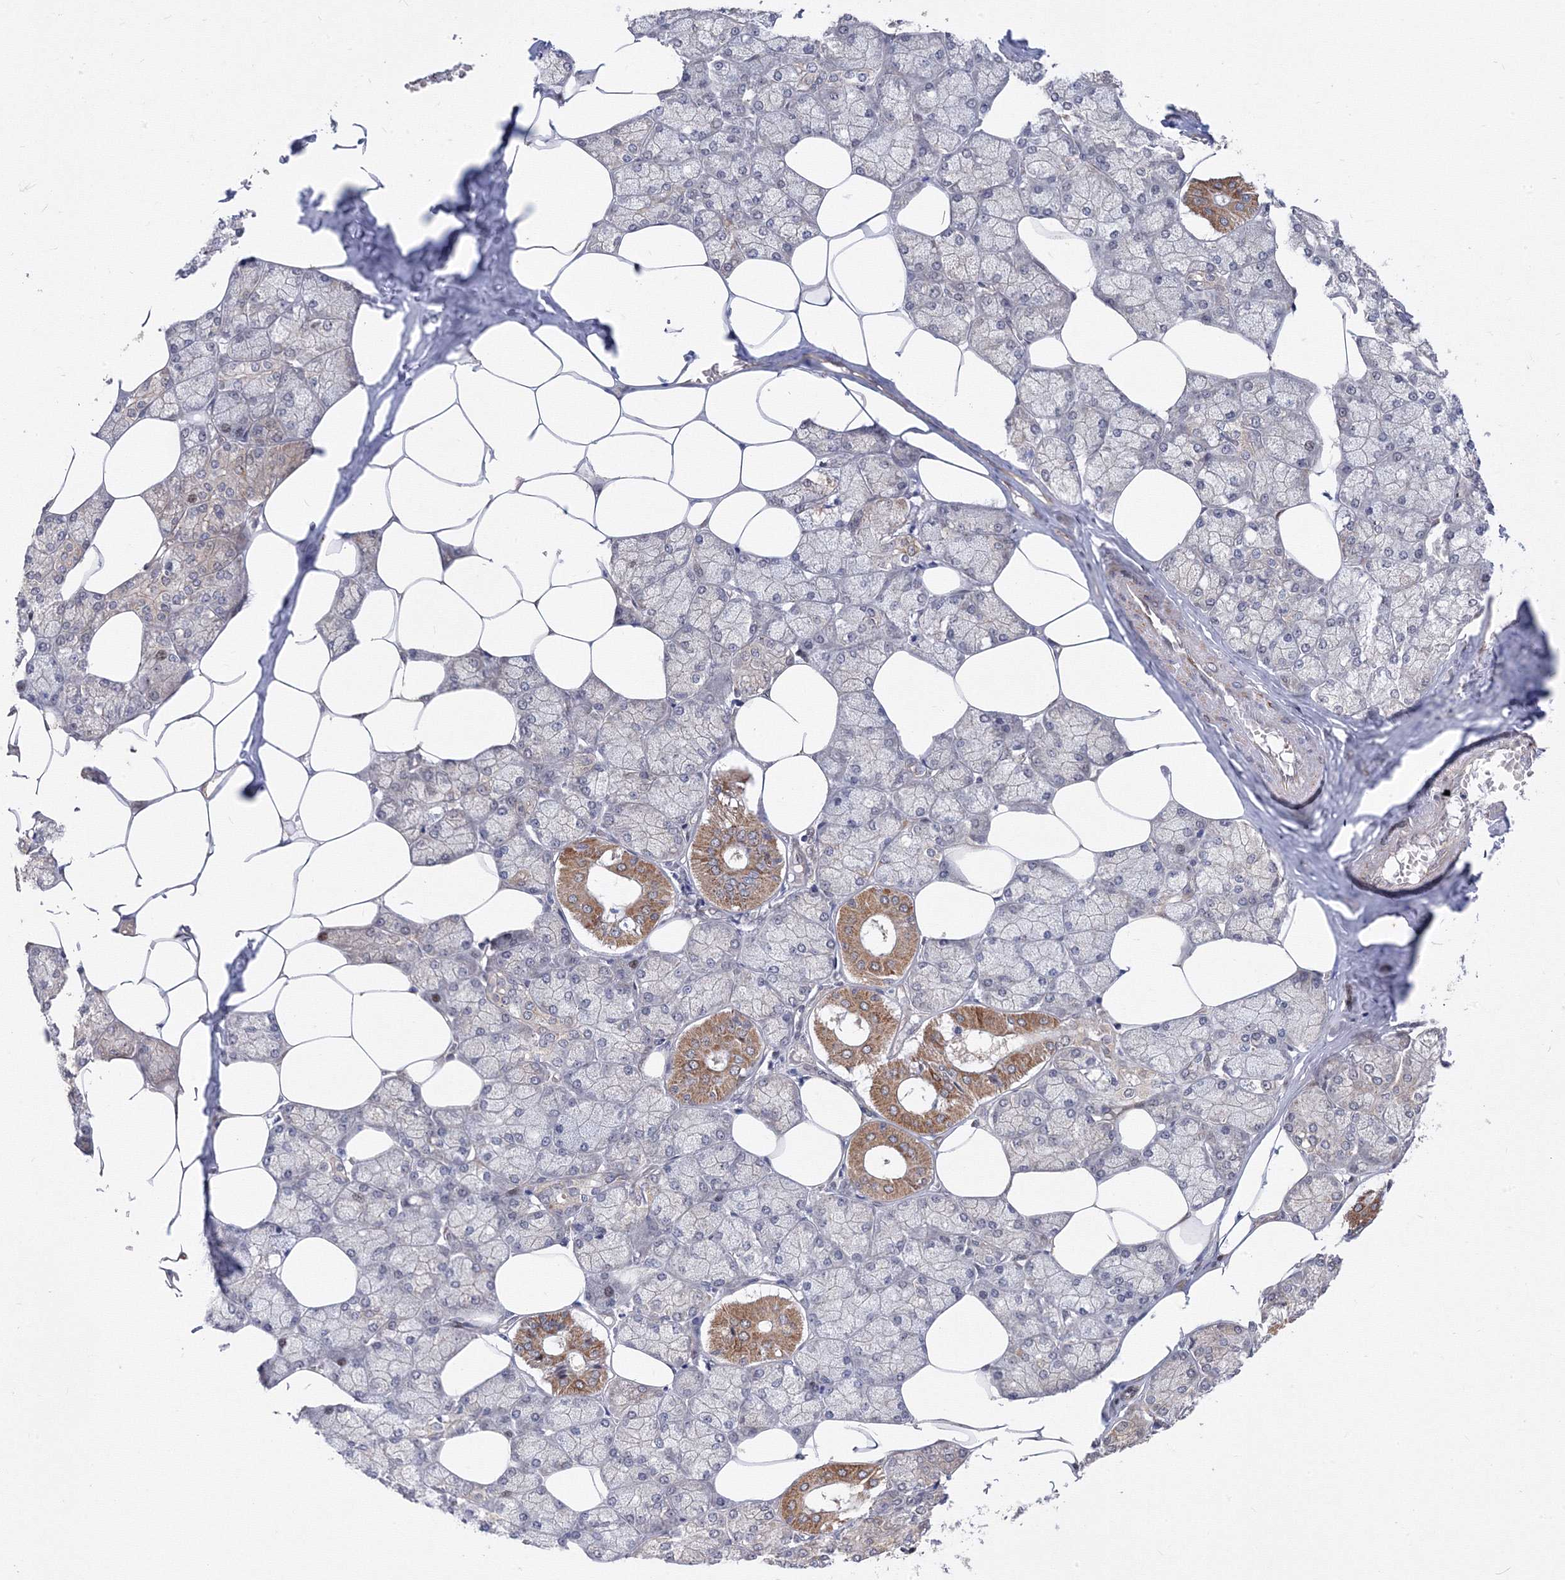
{"staining": {"intensity": "moderate", "quantity": "25%-75%", "location": "cytoplasmic/membranous"}, "tissue": "salivary gland", "cell_type": "Glandular cells", "image_type": "normal", "snomed": [{"axis": "morphology", "description": "Normal tissue, NOS"}, {"axis": "topography", "description": "Salivary gland"}], "caption": "Unremarkable salivary gland was stained to show a protein in brown. There is medium levels of moderate cytoplasmic/membranous expression in approximately 25%-75% of glandular cells. (DAB (3,3'-diaminobenzidine) IHC, brown staining for protein, blue staining for nuclei).", "gene": "GPN1", "patient": {"sex": "male", "age": 62}}